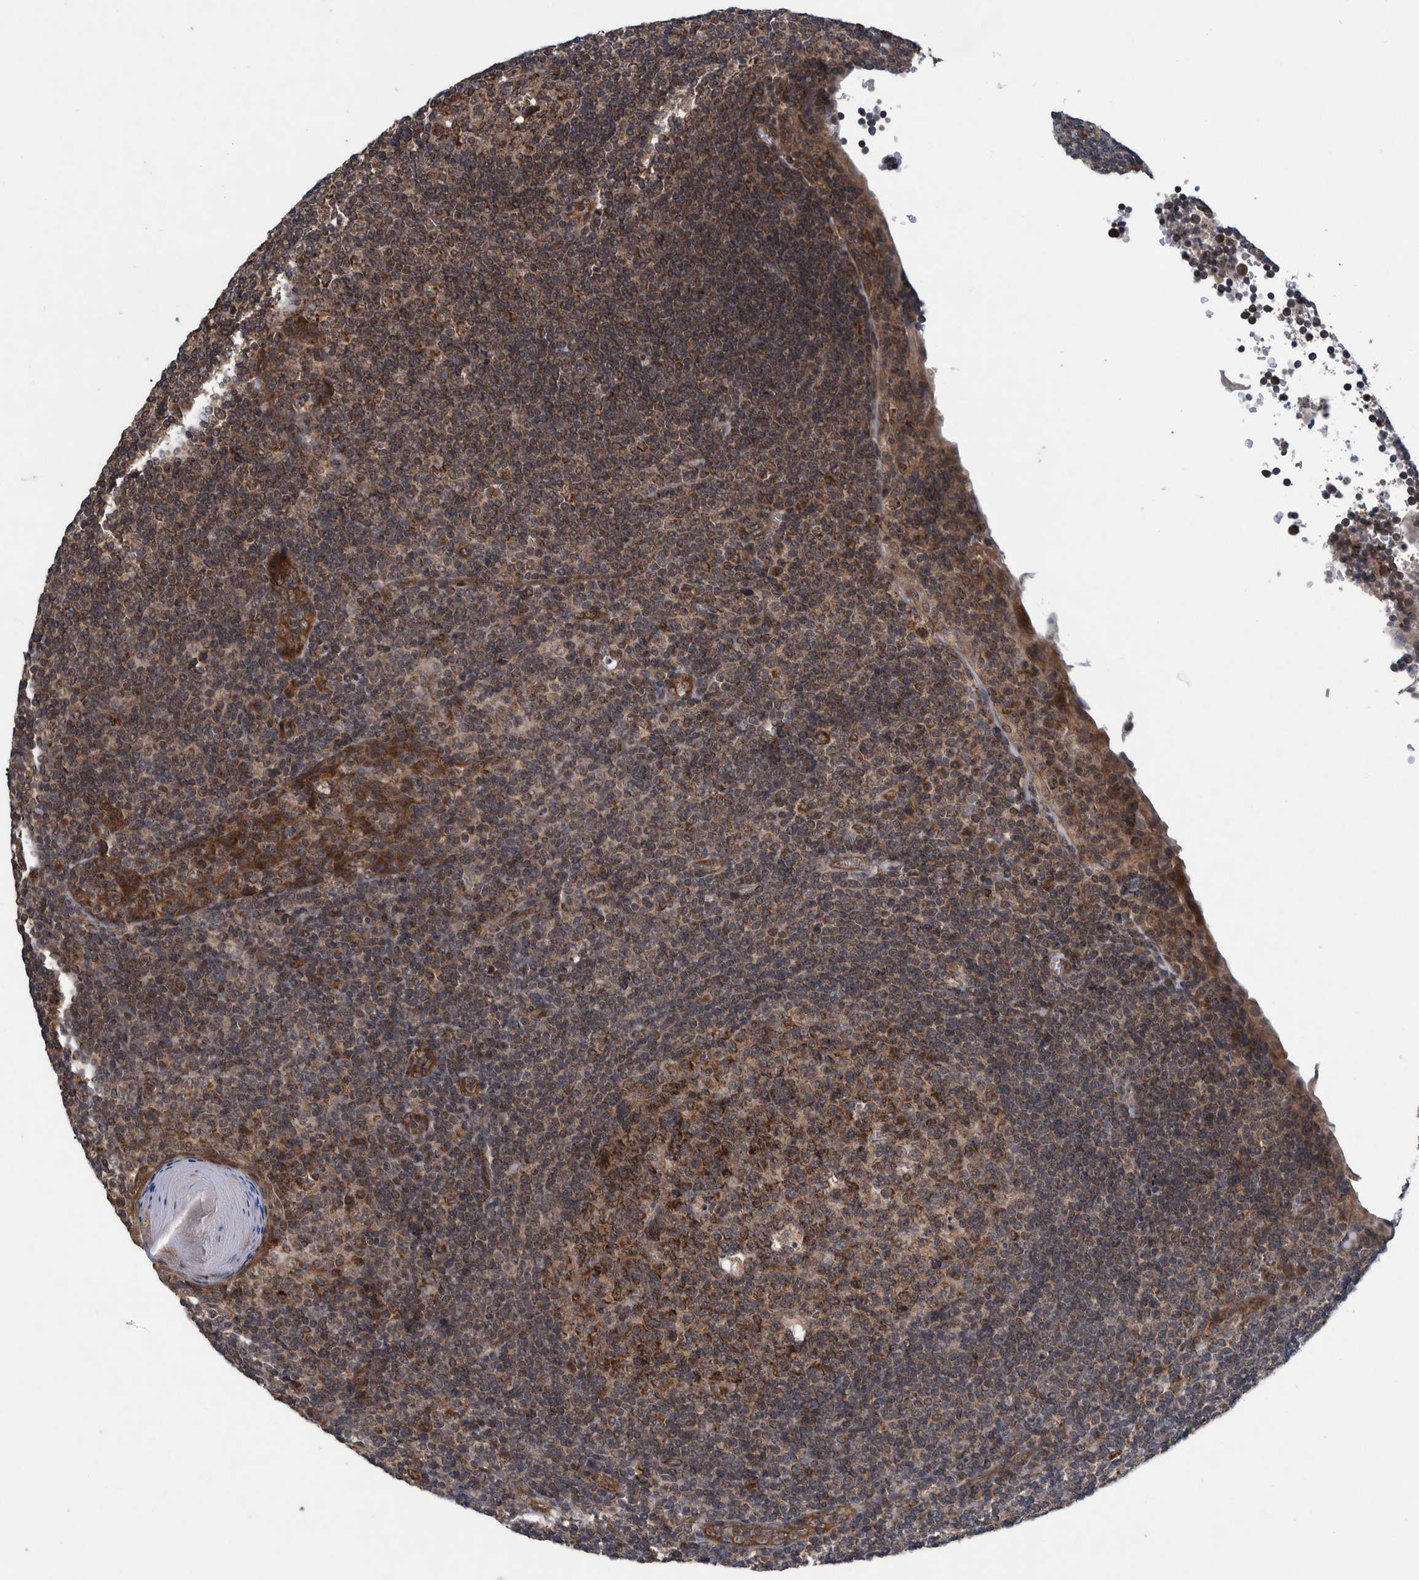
{"staining": {"intensity": "strong", "quantity": ">75%", "location": "cytoplasmic/membranous"}, "tissue": "tonsil", "cell_type": "Germinal center cells", "image_type": "normal", "snomed": [{"axis": "morphology", "description": "Normal tissue, NOS"}, {"axis": "topography", "description": "Tonsil"}], "caption": "The photomicrograph demonstrates immunohistochemical staining of normal tonsil. There is strong cytoplasmic/membranous staining is present in approximately >75% of germinal center cells.", "gene": "MRPS7", "patient": {"sex": "male", "age": 37}}